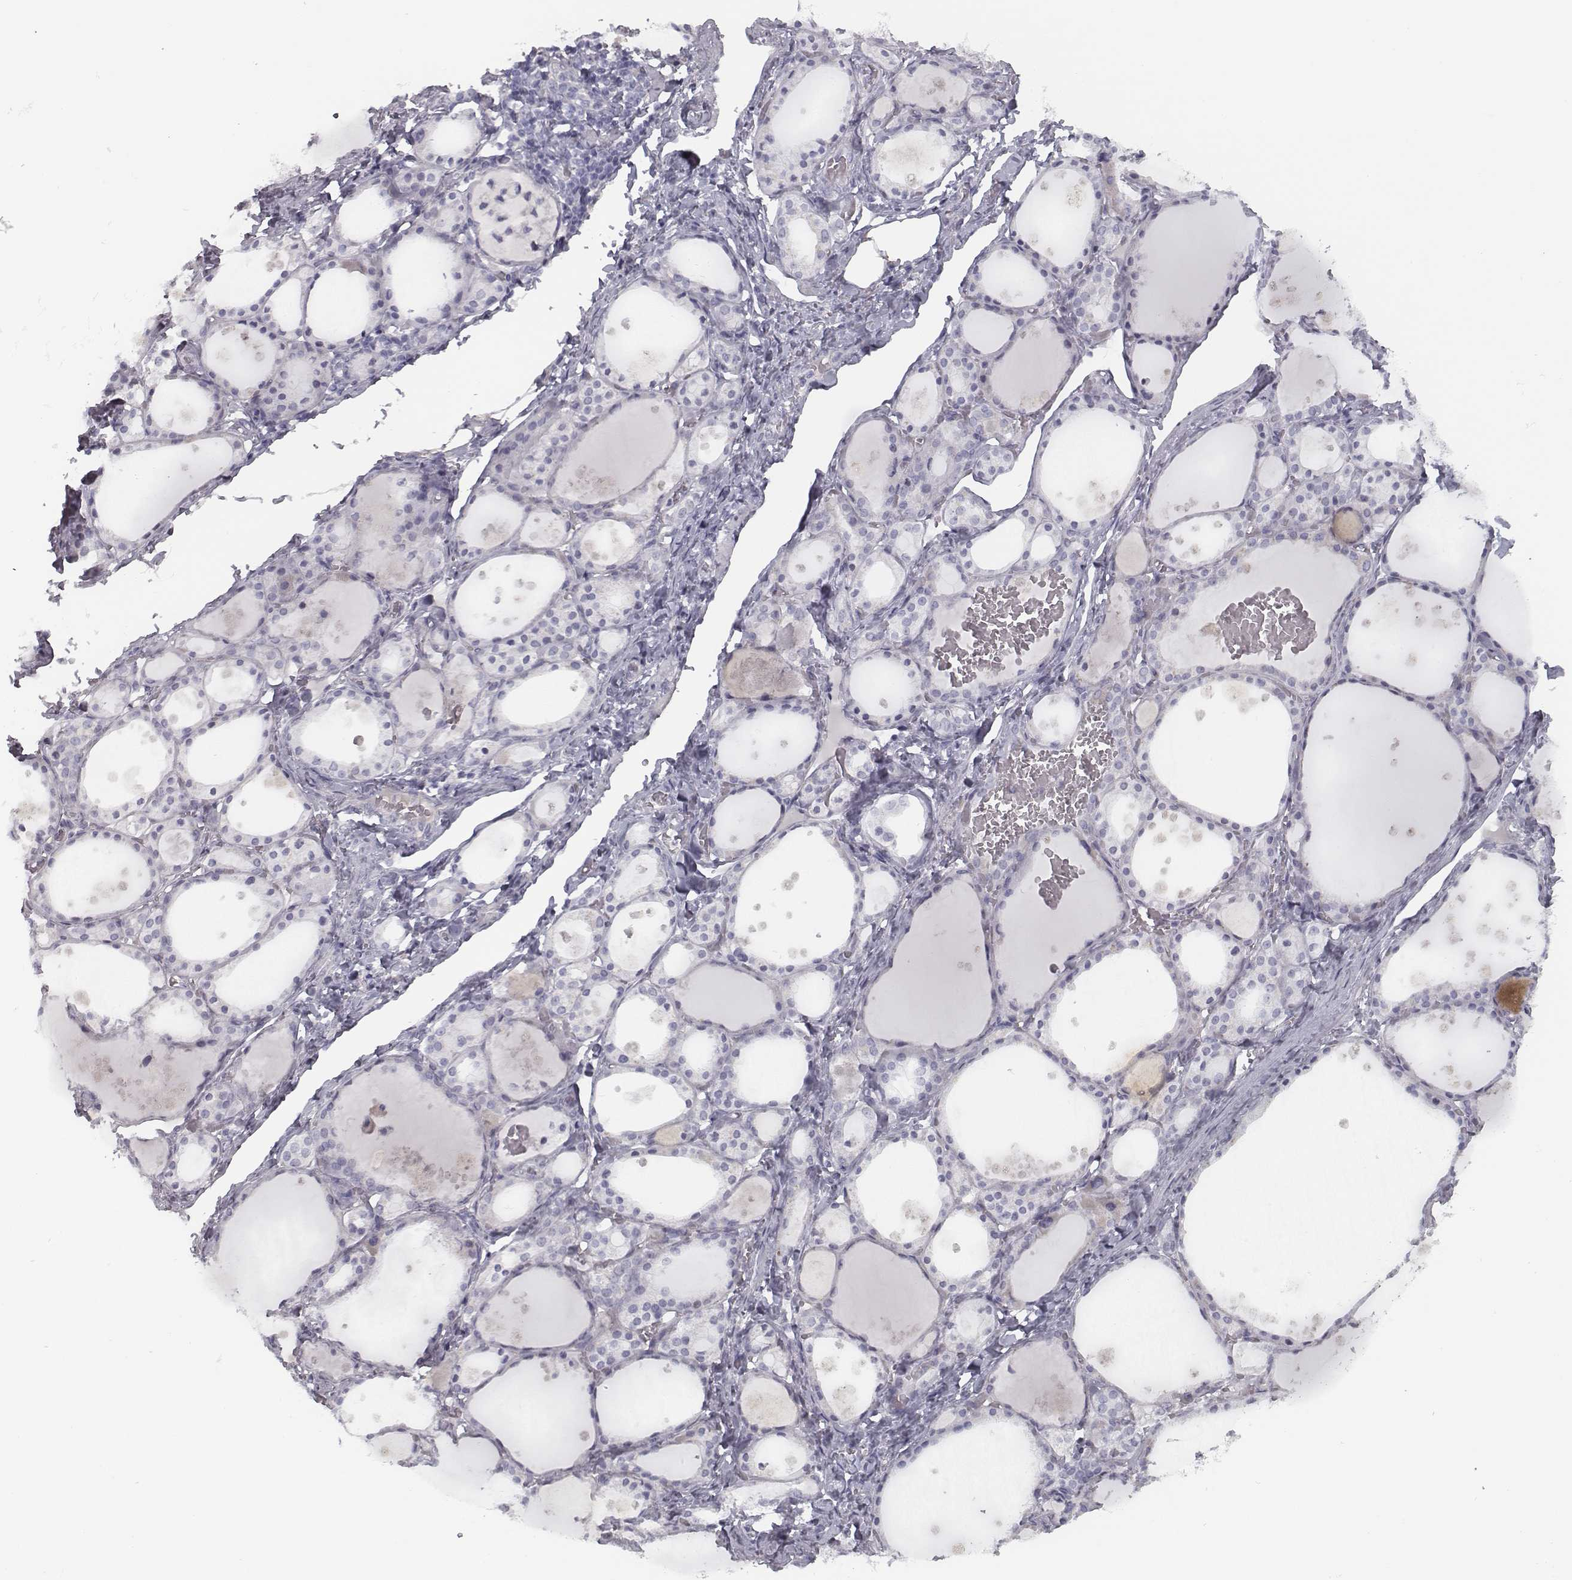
{"staining": {"intensity": "negative", "quantity": "none", "location": "none"}, "tissue": "thyroid gland", "cell_type": "Glandular cells", "image_type": "normal", "snomed": [{"axis": "morphology", "description": "Normal tissue, NOS"}, {"axis": "topography", "description": "Thyroid gland"}], "caption": "The micrograph exhibits no staining of glandular cells in normal thyroid gland. Nuclei are stained in blue.", "gene": "SEPTIN14", "patient": {"sex": "male", "age": 68}}